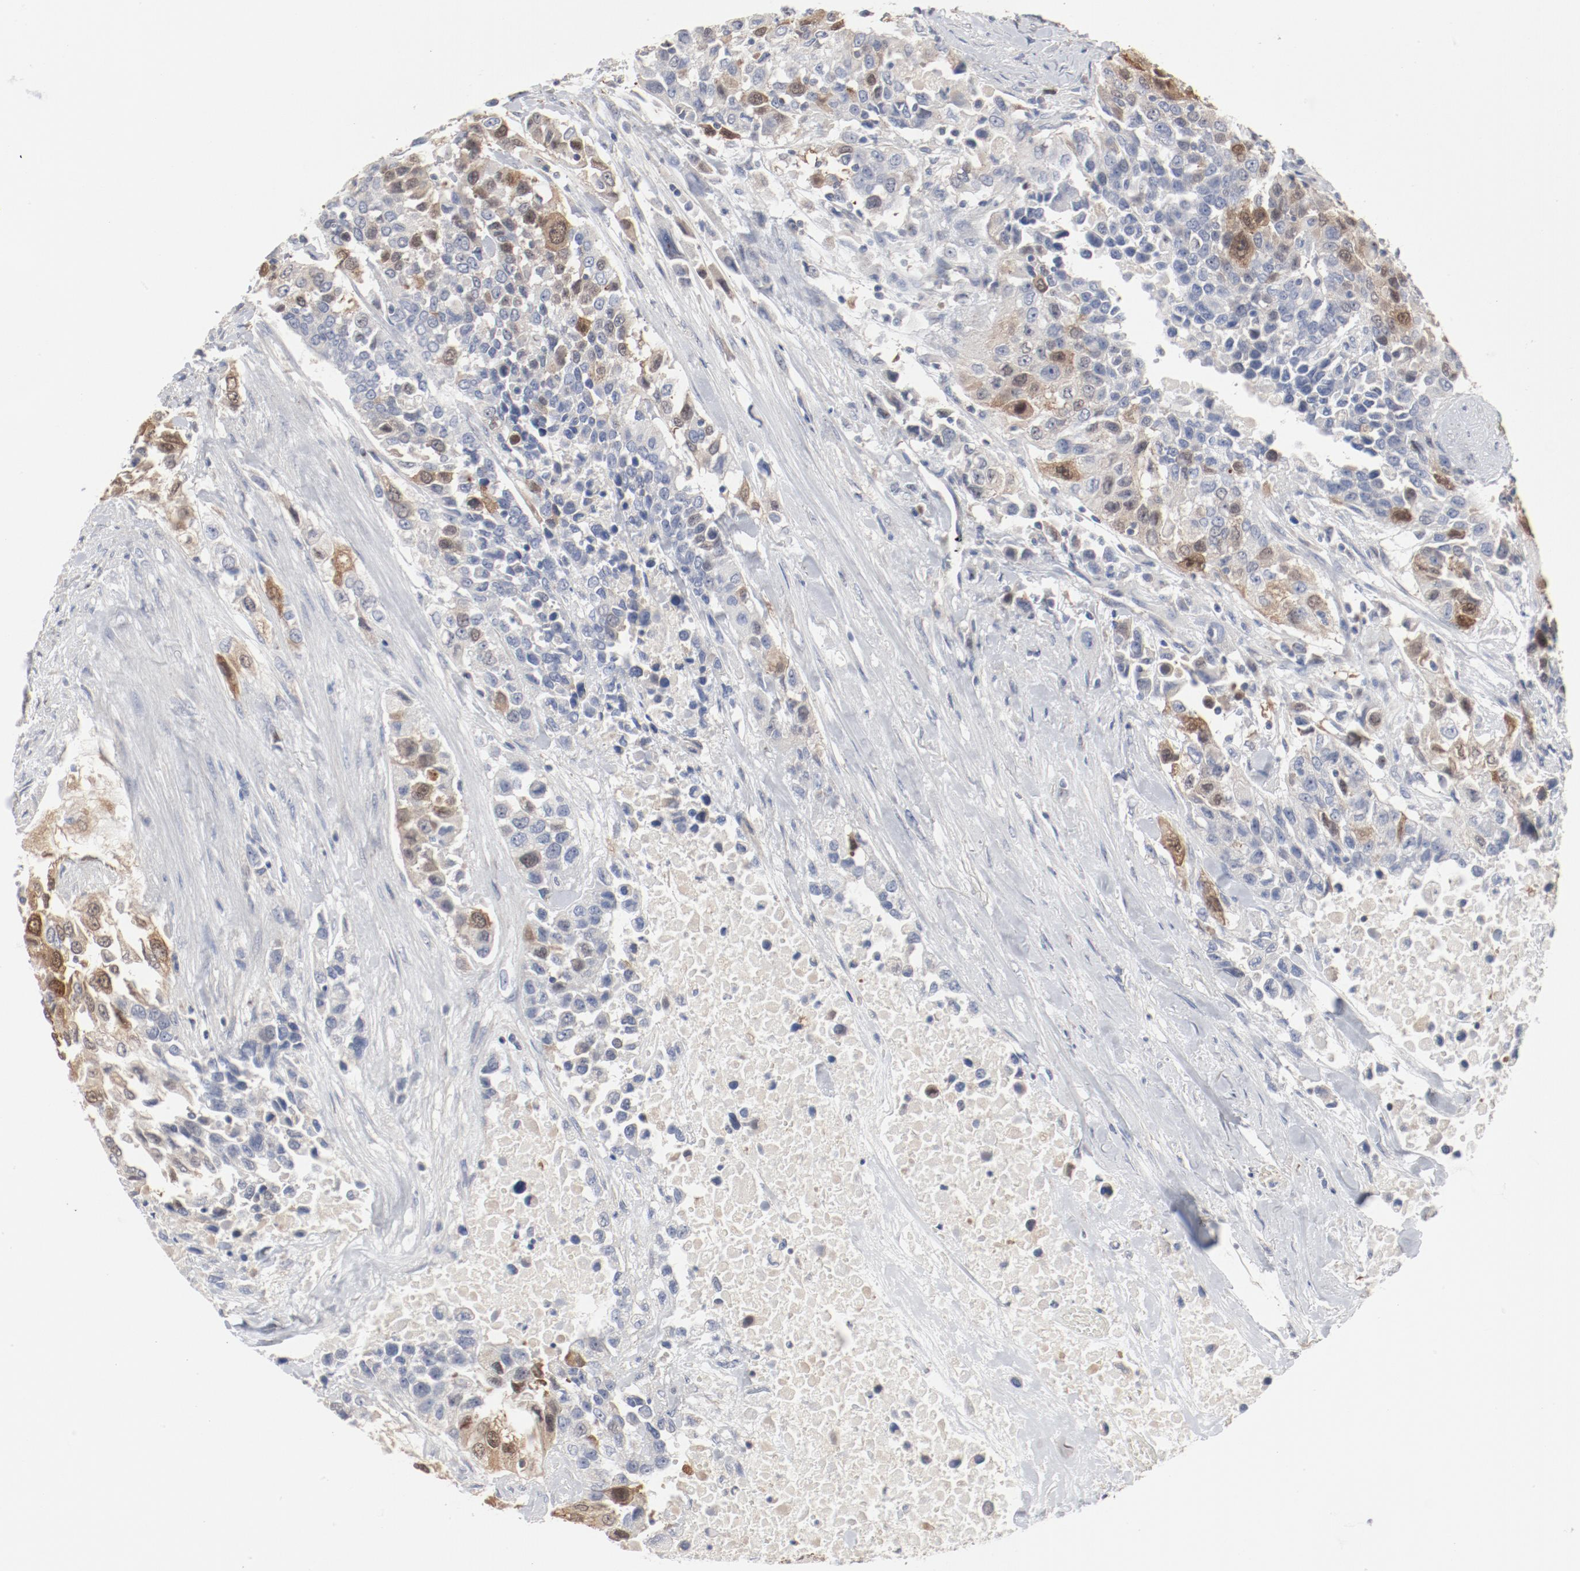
{"staining": {"intensity": "moderate", "quantity": "25%-75%", "location": "cytoplasmic/membranous,nuclear"}, "tissue": "urothelial cancer", "cell_type": "Tumor cells", "image_type": "cancer", "snomed": [{"axis": "morphology", "description": "Urothelial carcinoma, High grade"}, {"axis": "topography", "description": "Urinary bladder"}], "caption": "Human urothelial carcinoma (high-grade) stained with a protein marker reveals moderate staining in tumor cells.", "gene": "CDK1", "patient": {"sex": "female", "age": 80}}